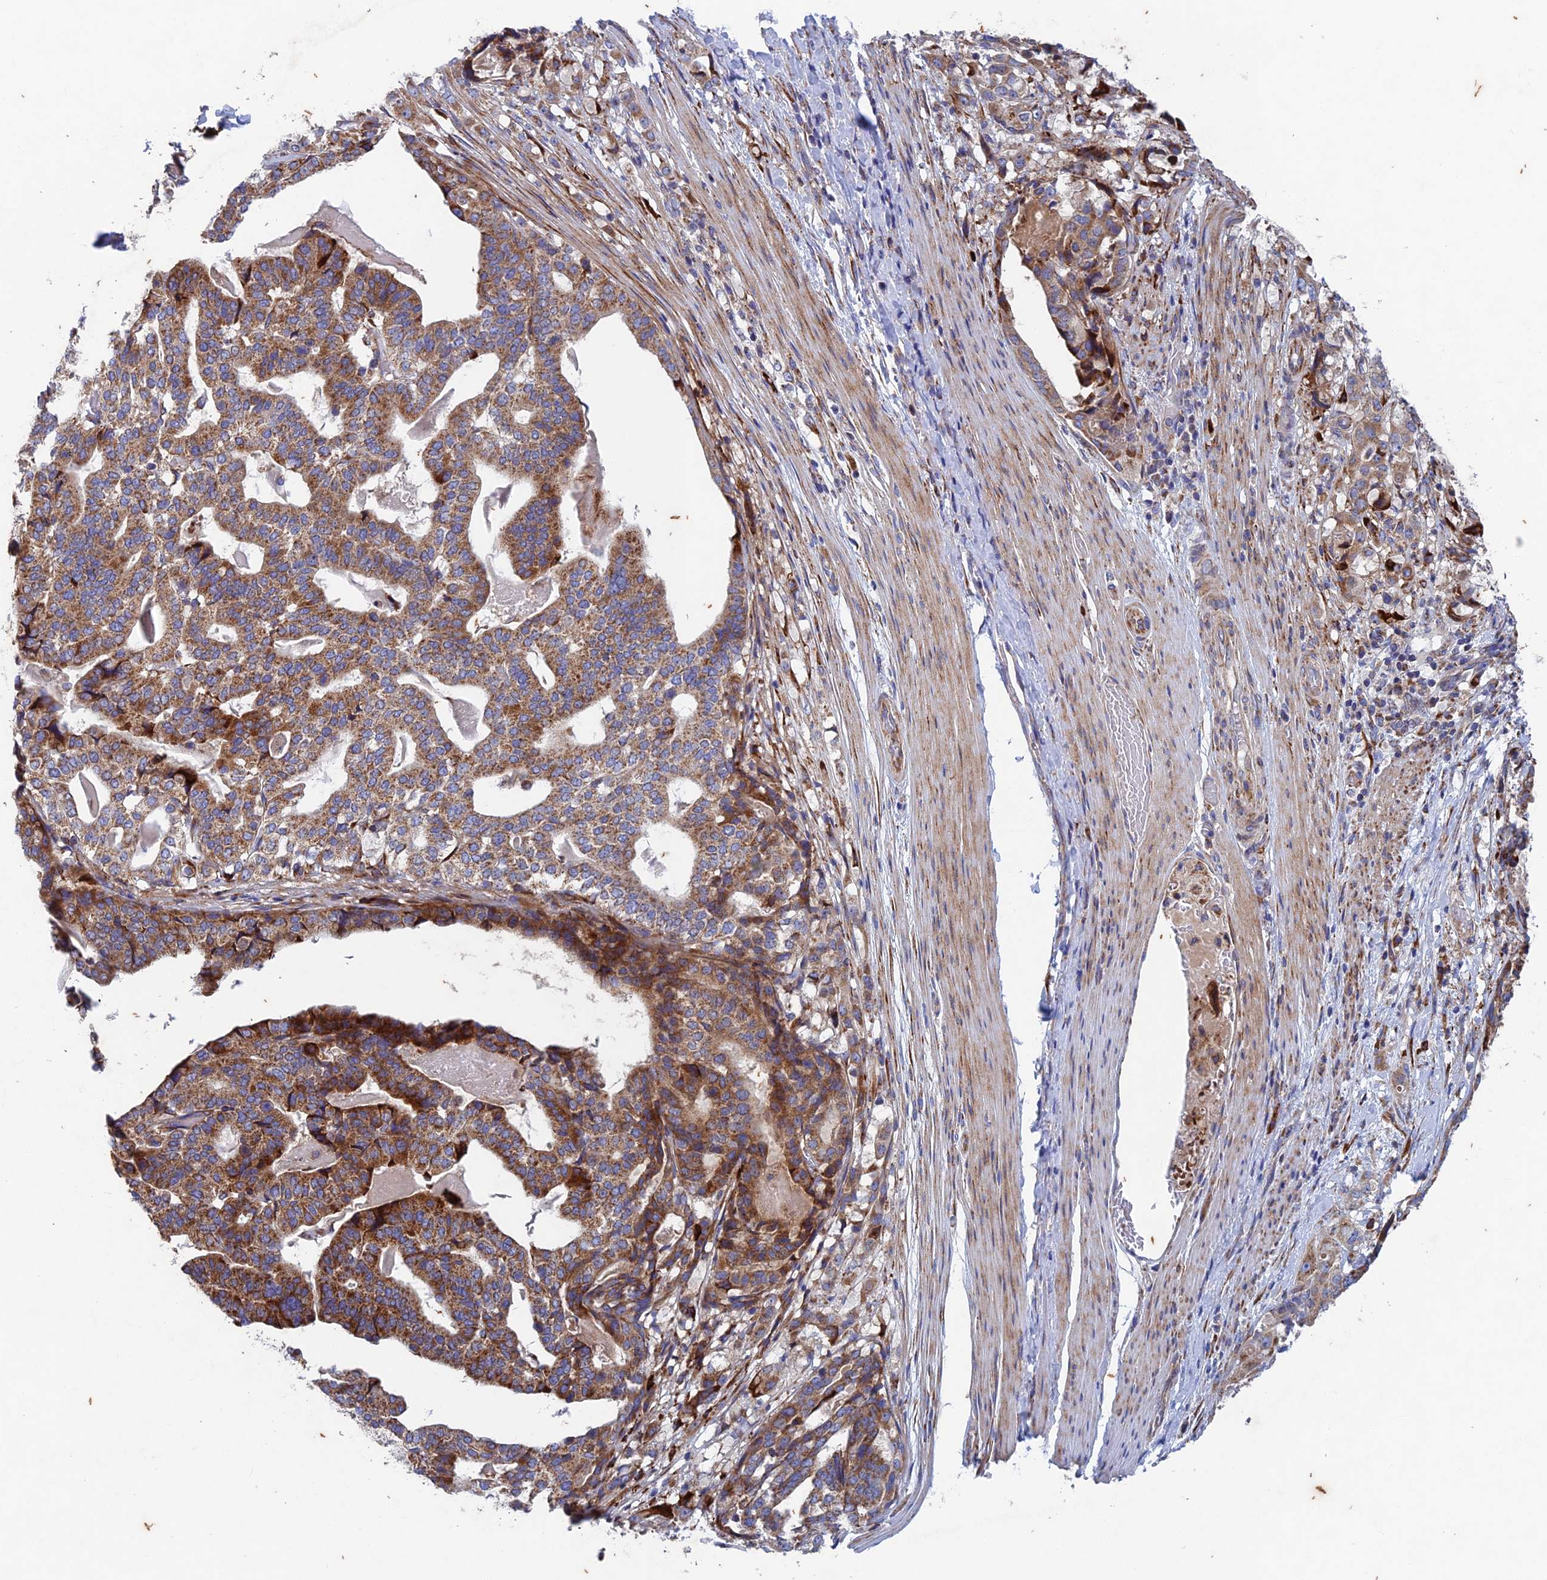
{"staining": {"intensity": "moderate", "quantity": ">75%", "location": "cytoplasmic/membranous"}, "tissue": "stomach cancer", "cell_type": "Tumor cells", "image_type": "cancer", "snomed": [{"axis": "morphology", "description": "Adenocarcinoma, NOS"}, {"axis": "topography", "description": "Stomach"}], "caption": "Approximately >75% of tumor cells in human stomach cancer exhibit moderate cytoplasmic/membranous protein positivity as visualized by brown immunohistochemical staining.", "gene": "AP4S1", "patient": {"sex": "male", "age": 48}}